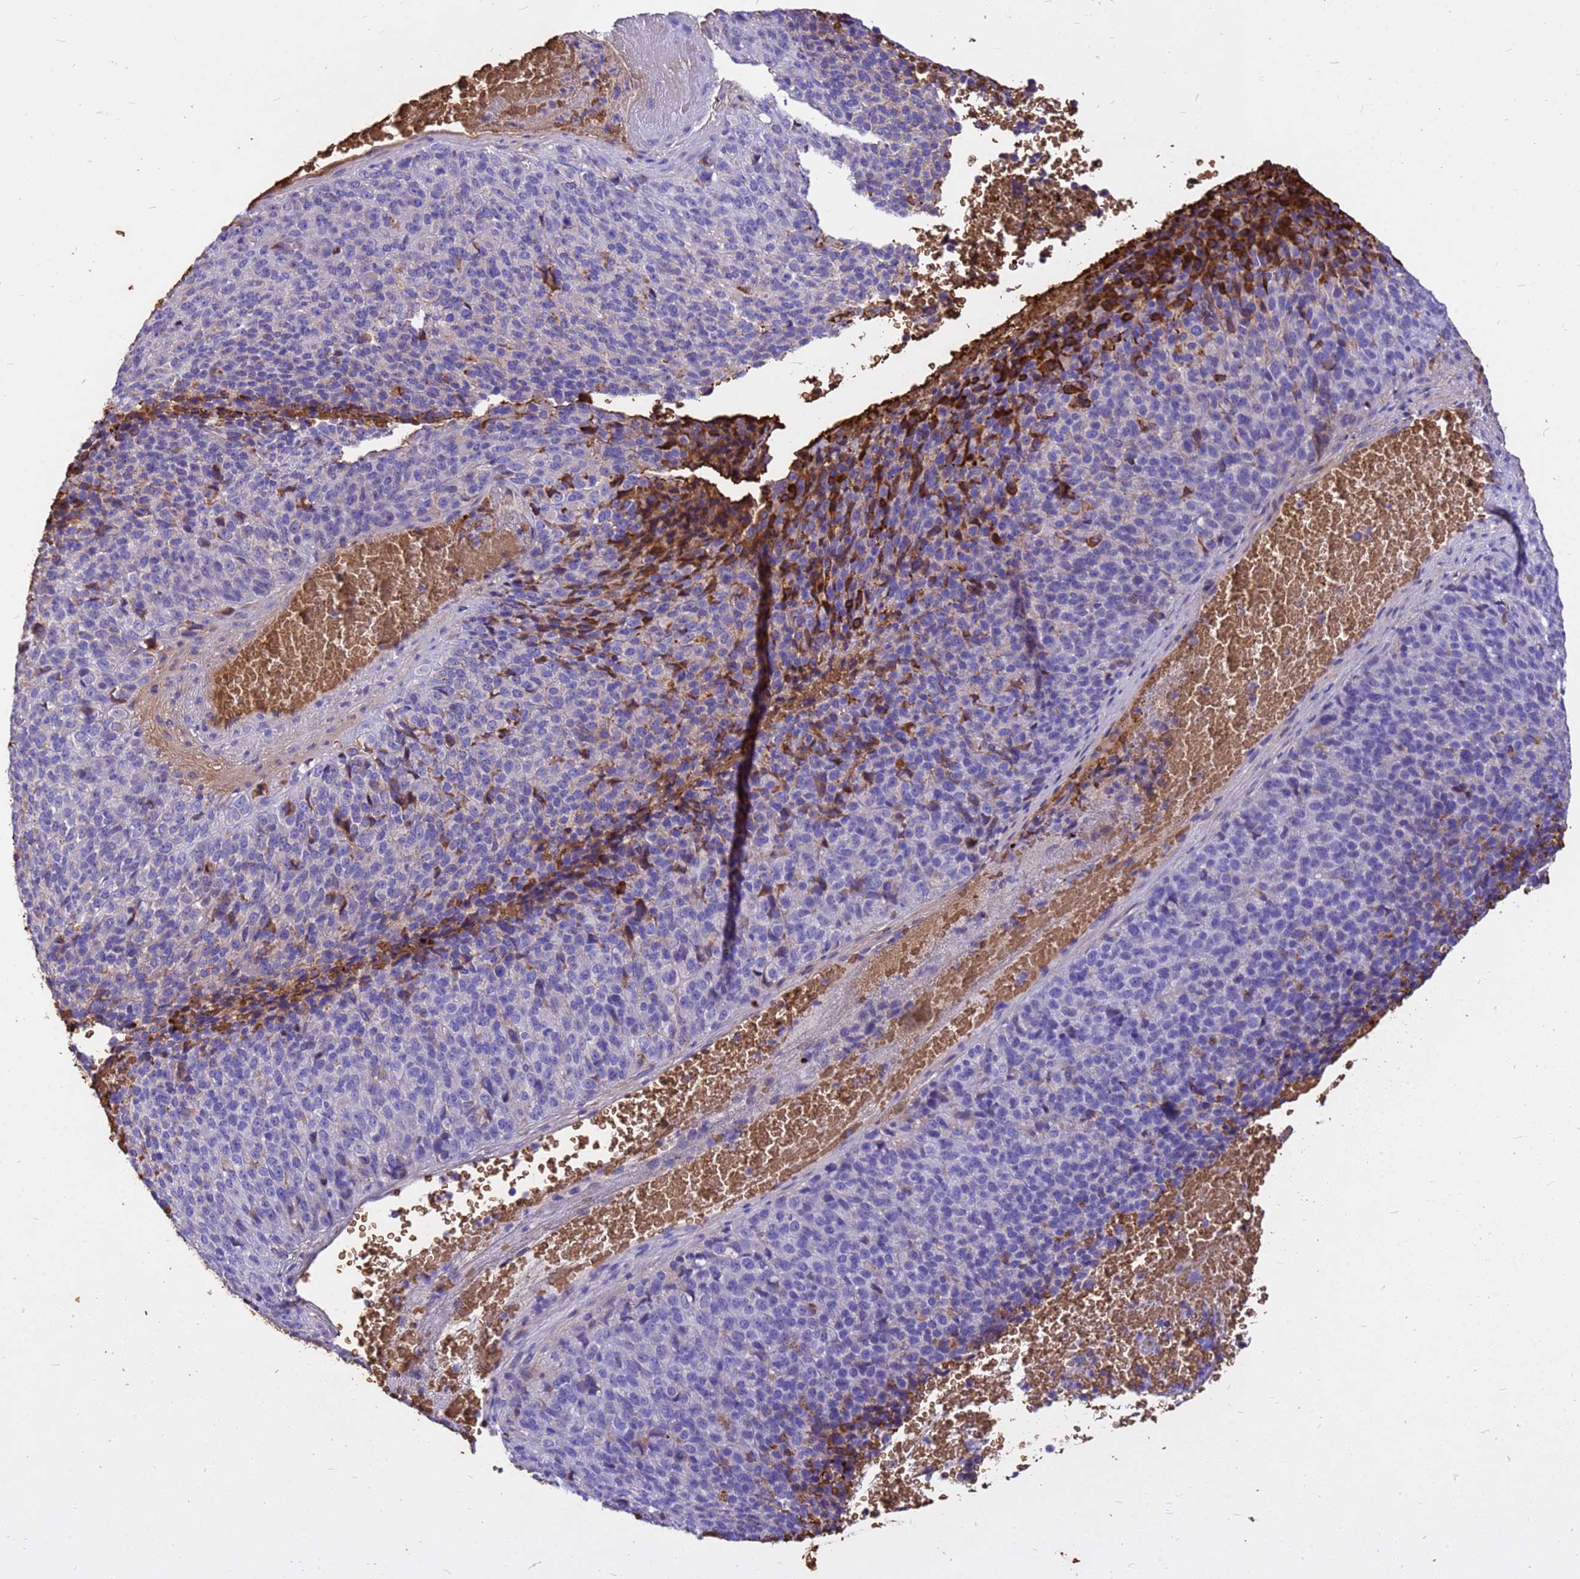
{"staining": {"intensity": "weak", "quantity": "<25%", "location": "cytoplasmic/membranous"}, "tissue": "melanoma", "cell_type": "Tumor cells", "image_type": "cancer", "snomed": [{"axis": "morphology", "description": "Malignant melanoma, Metastatic site"}, {"axis": "topography", "description": "Brain"}], "caption": "IHC photomicrograph of human malignant melanoma (metastatic site) stained for a protein (brown), which shows no positivity in tumor cells.", "gene": "HBA2", "patient": {"sex": "female", "age": 56}}